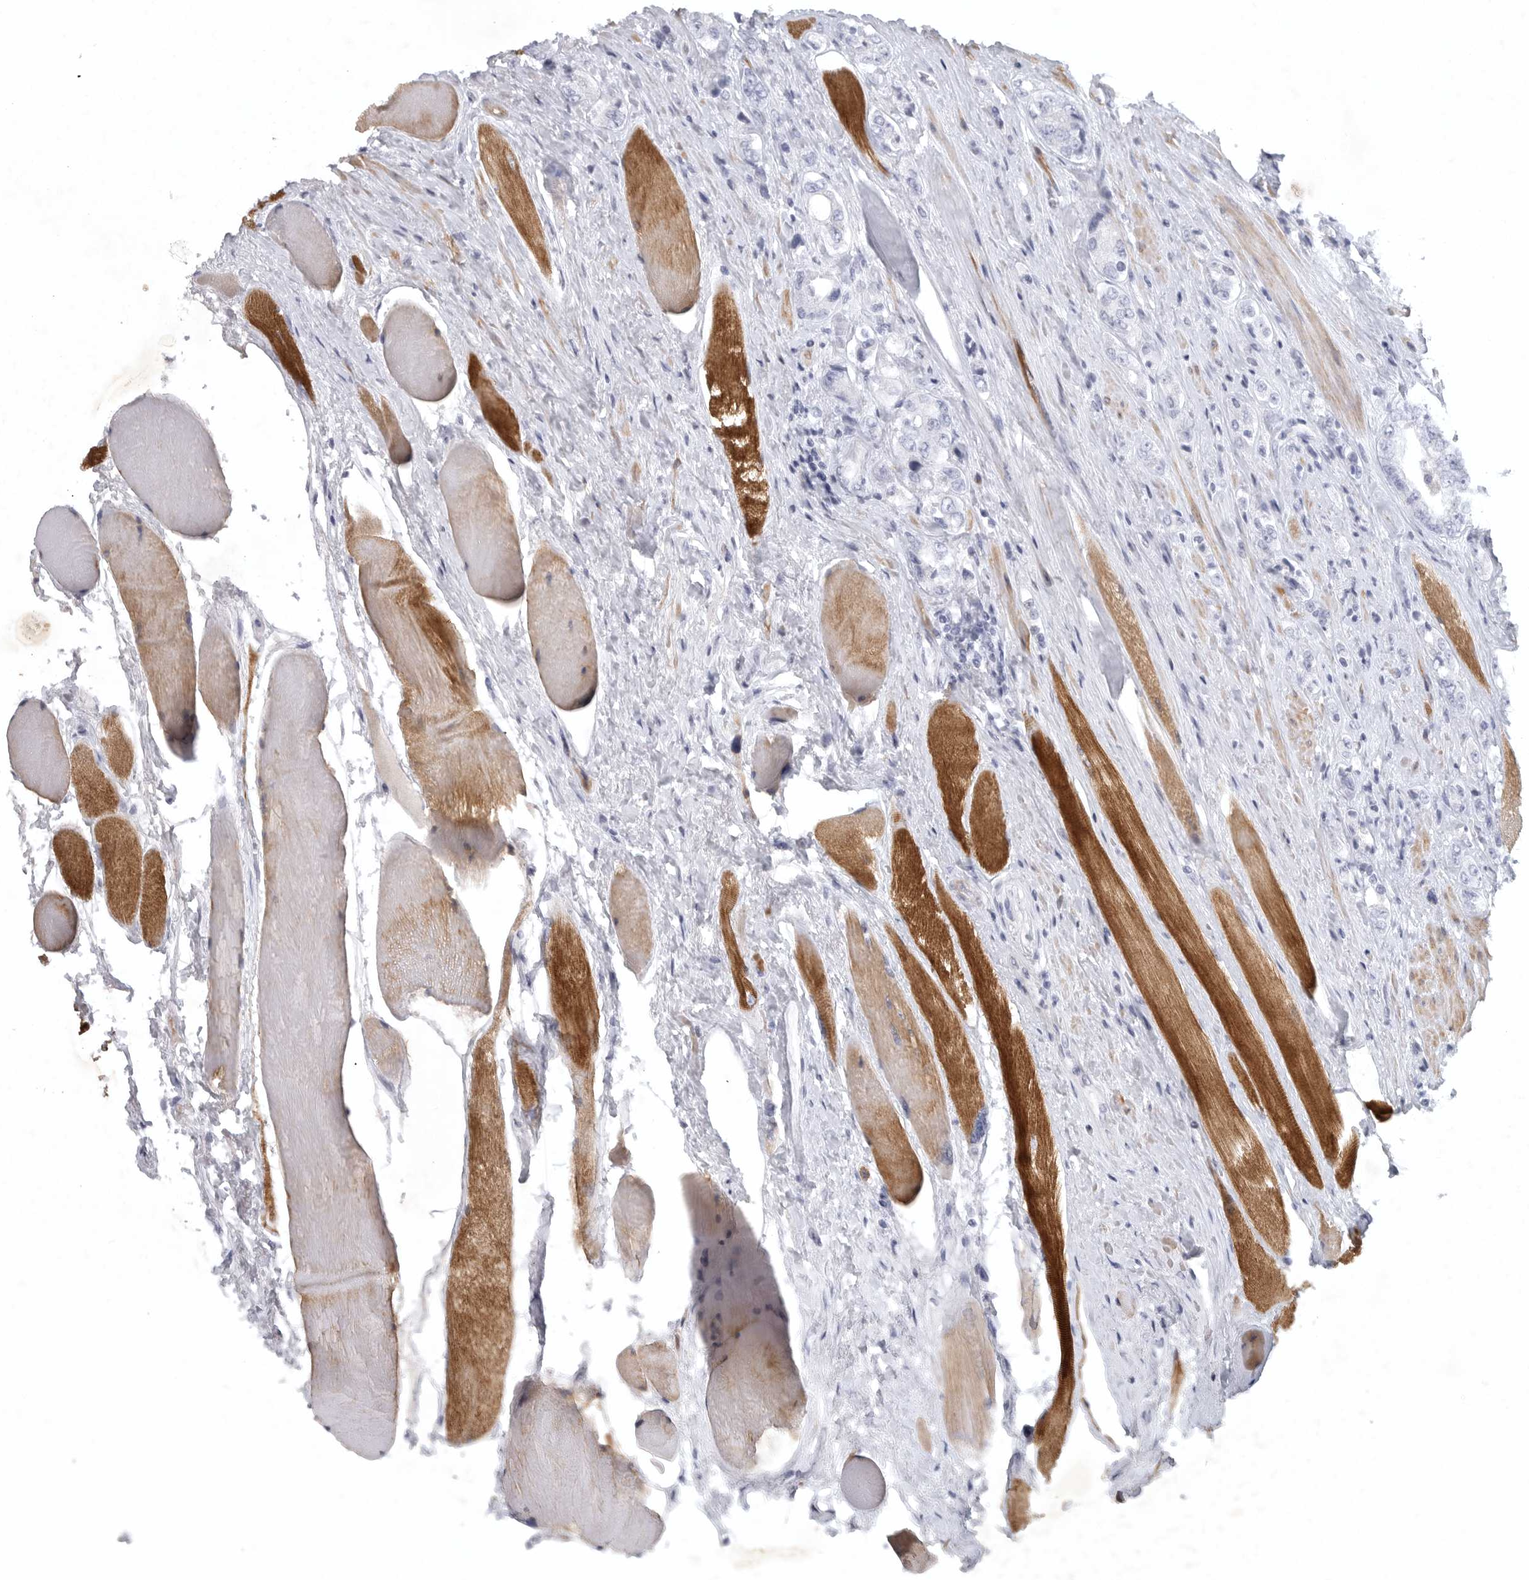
{"staining": {"intensity": "negative", "quantity": "none", "location": "none"}, "tissue": "prostate cancer", "cell_type": "Tumor cells", "image_type": "cancer", "snomed": [{"axis": "morphology", "description": "Adenocarcinoma, High grade"}, {"axis": "topography", "description": "Prostate"}], "caption": "Human prostate cancer stained for a protein using immunohistochemistry shows no staining in tumor cells.", "gene": "TNR", "patient": {"sex": "male", "age": 61}}